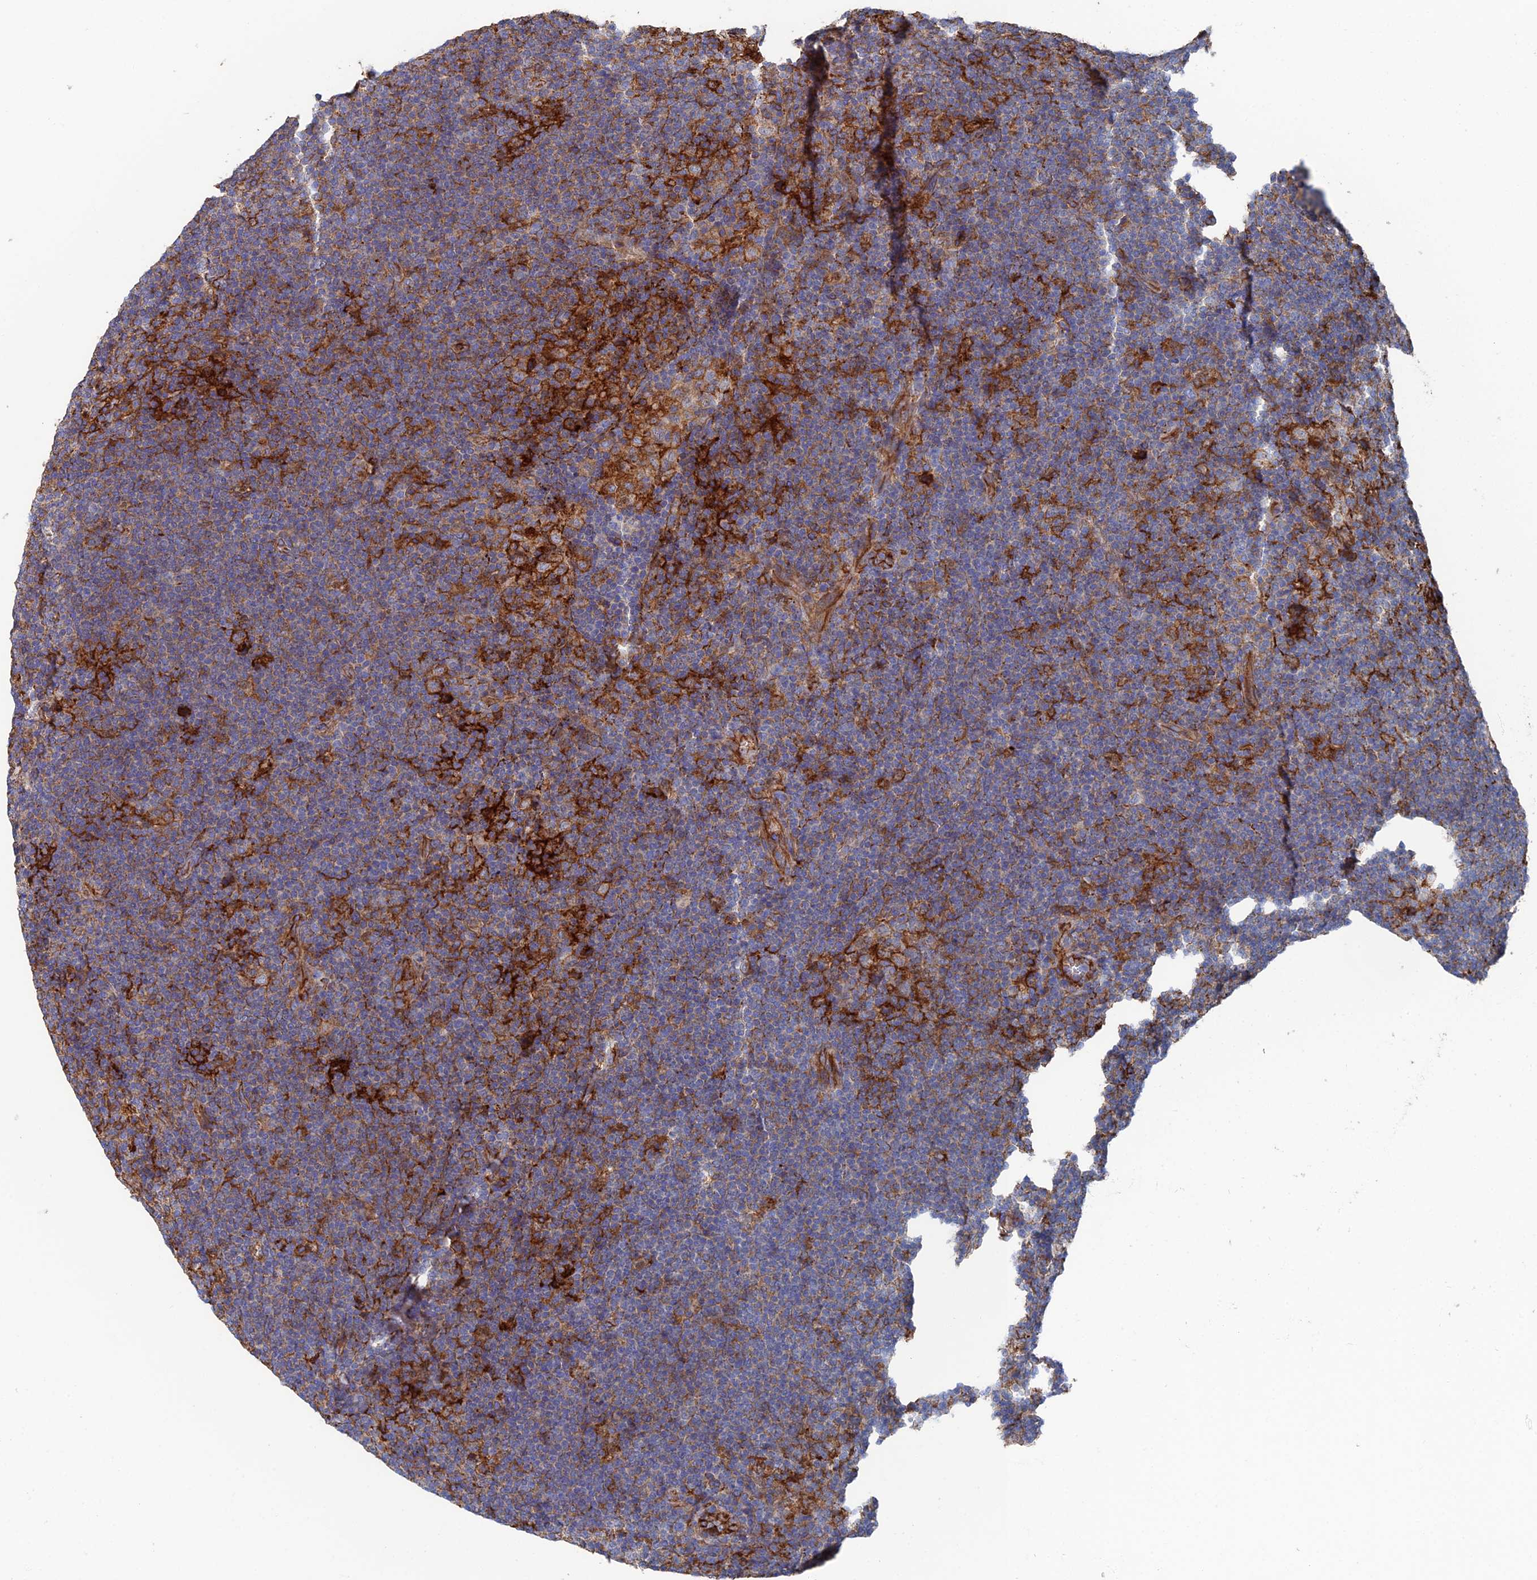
{"staining": {"intensity": "weak", "quantity": "<25%", "location": "cytoplasmic/membranous"}, "tissue": "lymphoma", "cell_type": "Tumor cells", "image_type": "cancer", "snomed": [{"axis": "morphology", "description": "Hodgkin's disease, NOS"}, {"axis": "topography", "description": "Lymph node"}], "caption": "High power microscopy micrograph of an immunohistochemistry (IHC) micrograph of lymphoma, revealing no significant expression in tumor cells. (IHC, brightfield microscopy, high magnification).", "gene": "SNX11", "patient": {"sex": "female", "age": 57}}